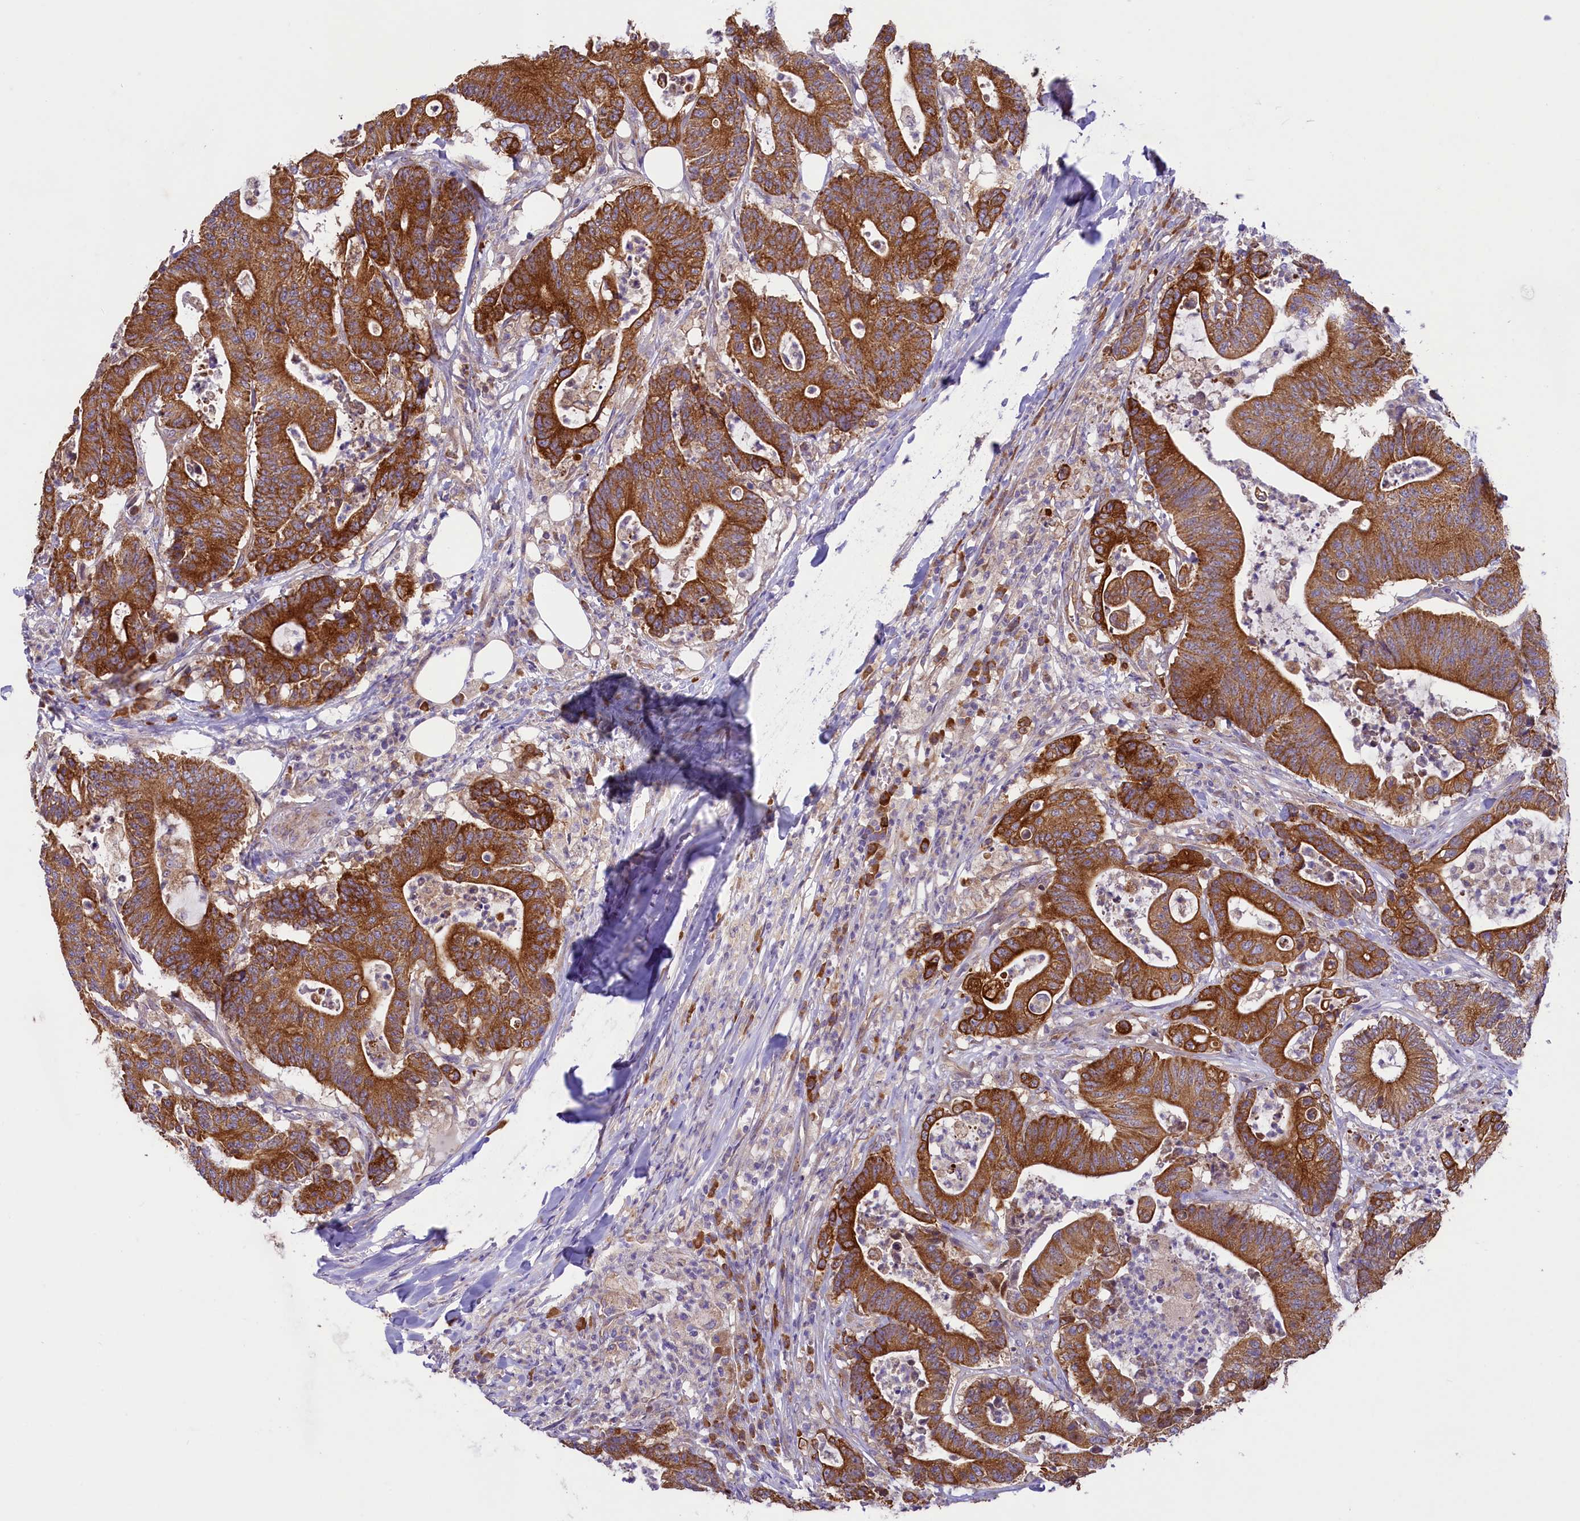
{"staining": {"intensity": "strong", "quantity": ">75%", "location": "cytoplasmic/membranous"}, "tissue": "colorectal cancer", "cell_type": "Tumor cells", "image_type": "cancer", "snomed": [{"axis": "morphology", "description": "Adenocarcinoma, NOS"}, {"axis": "topography", "description": "Colon"}], "caption": "IHC micrograph of neoplastic tissue: human adenocarcinoma (colorectal) stained using IHC exhibits high levels of strong protein expression localized specifically in the cytoplasmic/membranous of tumor cells, appearing as a cytoplasmic/membranous brown color.", "gene": "LARP4", "patient": {"sex": "female", "age": 84}}